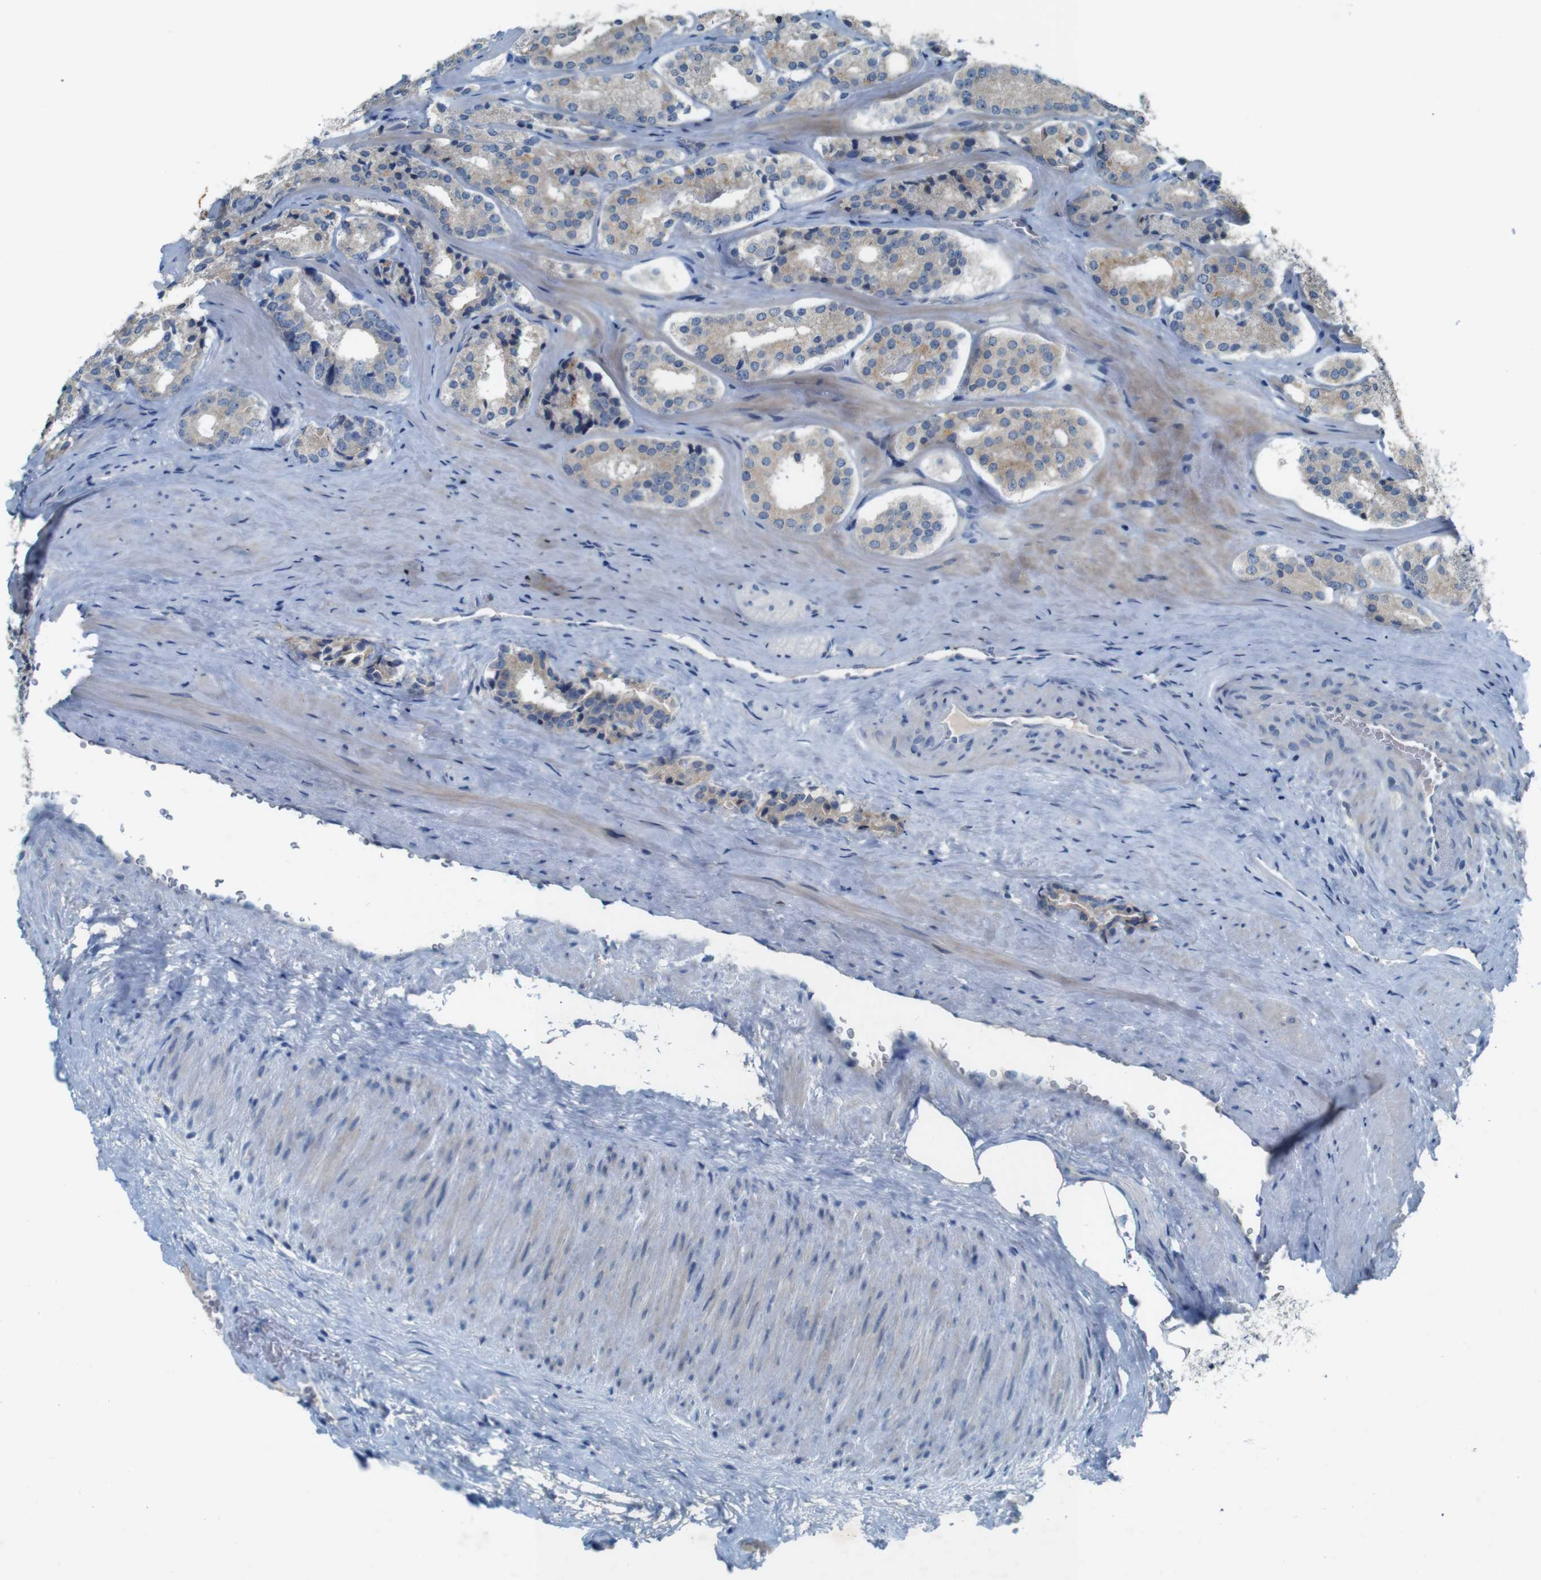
{"staining": {"intensity": "weak", "quantity": ">75%", "location": "cytoplasmic/membranous"}, "tissue": "prostate cancer", "cell_type": "Tumor cells", "image_type": "cancer", "snomed": [{"axis": "morphology", "description": "Adenocarcinoma, High grade"}, {"axis": "topography", "description": "Prostate"}], "caption": "About >75% of tumor cells in prostate cancer (high-grade adenocarcinoma) demonstrate weak cytoplasmic/membranous protein staining as visualized by brown immunohistochemical staining.", "gene": "MOGAT3", "patient": {"sex": "male", "age": 60}}